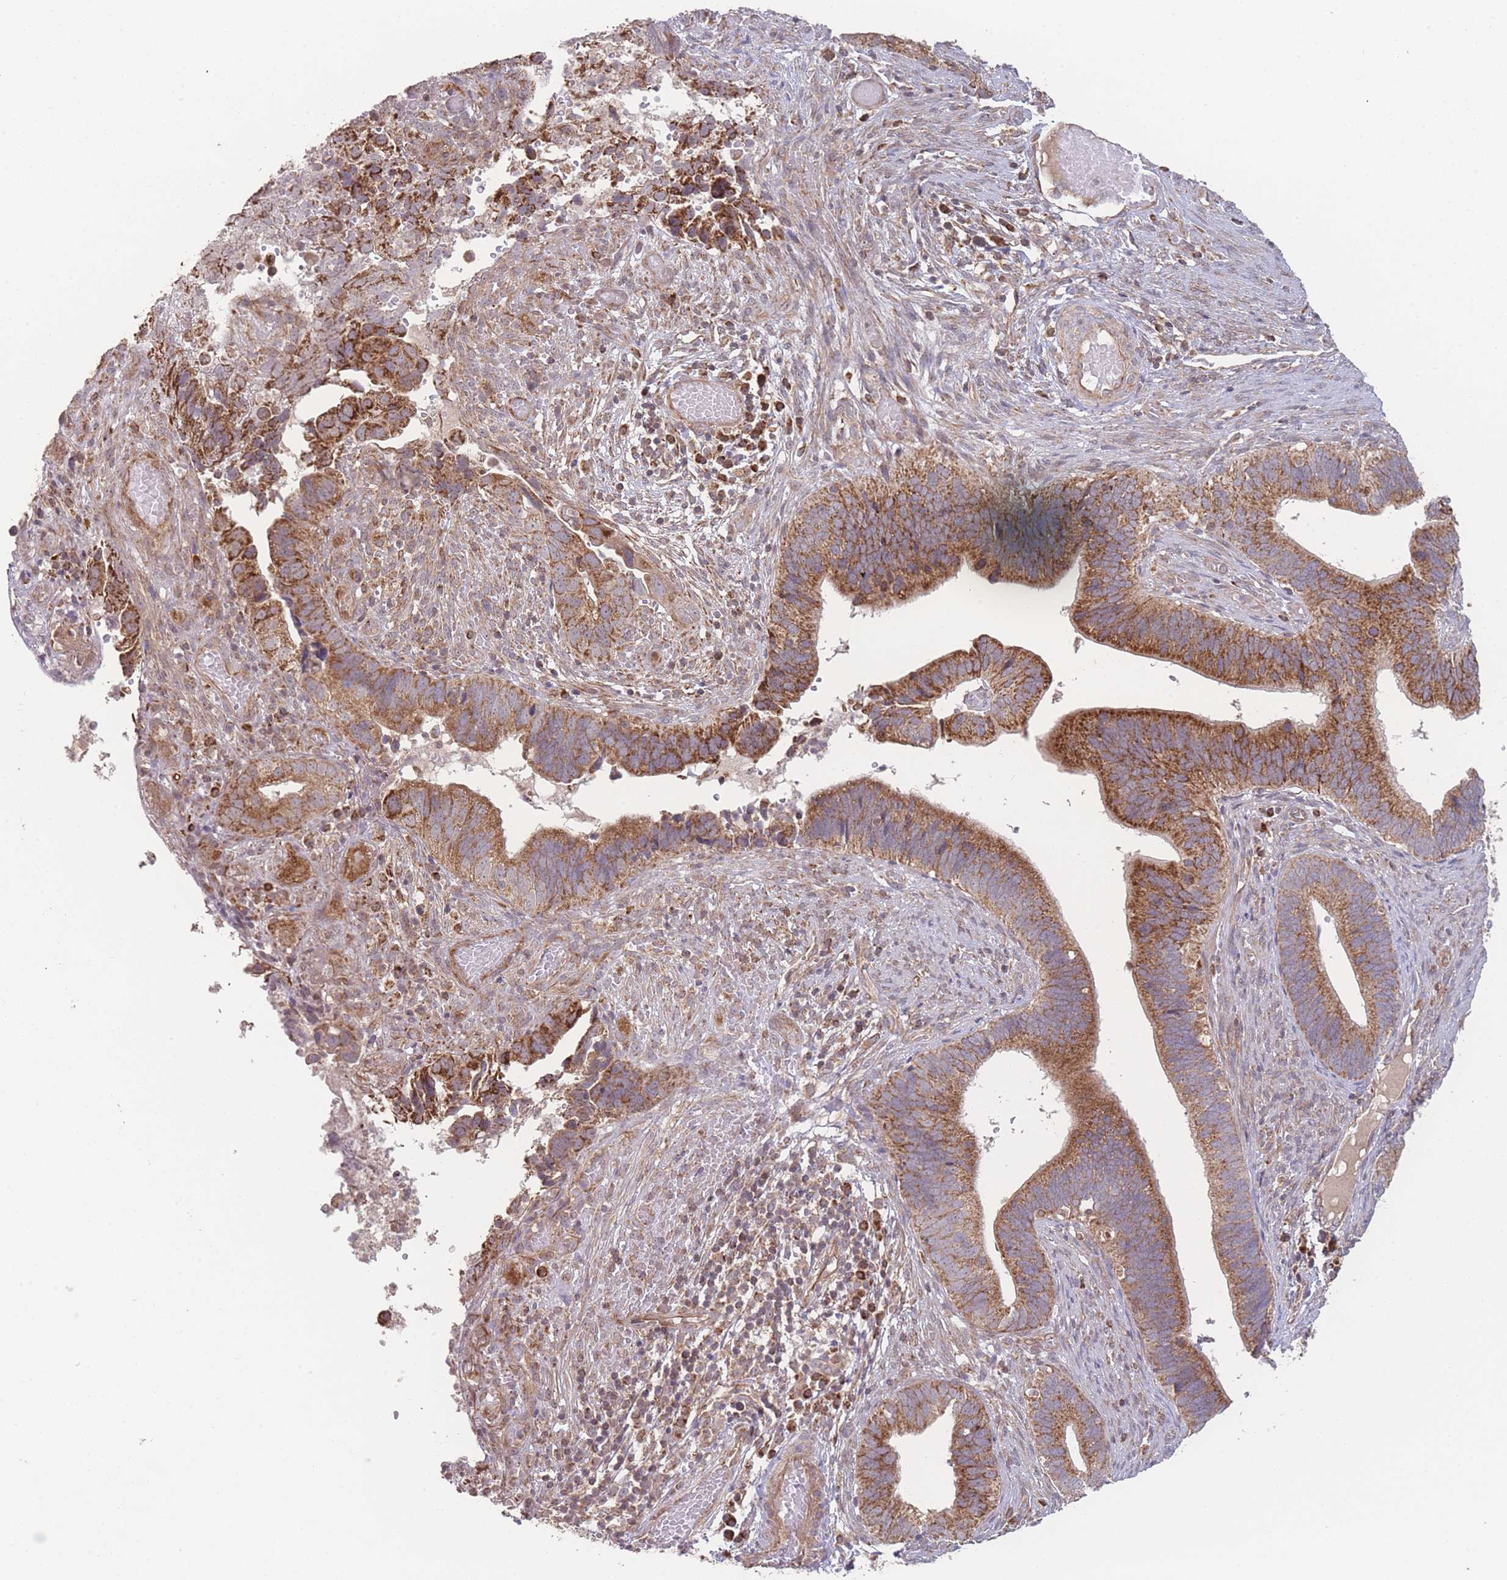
{"staining": {"intensity": "strong", "quantity": ">75%", "location": "cytoplasmic/membranous"}, "tissue": "cervical cancer", "cell_type": "Tumor cells", "image_type": "cancer", "snomed": [{"axis": "morphology", "description": "Adenocarcinoma, NOS"}, {"axis": "topography", "description": "Cervix"}], "caption": "IHC staining of cervical adenocarcinoma, which shows high levels of strong cytoplasmic/membranous positivity in approximately >75% of tumor cells indicating strong cytoplasmic/membranous protein expression. The staining was performed using DAB (3,3'-diaminobenzidine) (brown) for protein detection and nuclei were counterstained in hematoxylin (blue).", "gene": "PXMP4", "patient": {"sex": "female", "age": 42}}